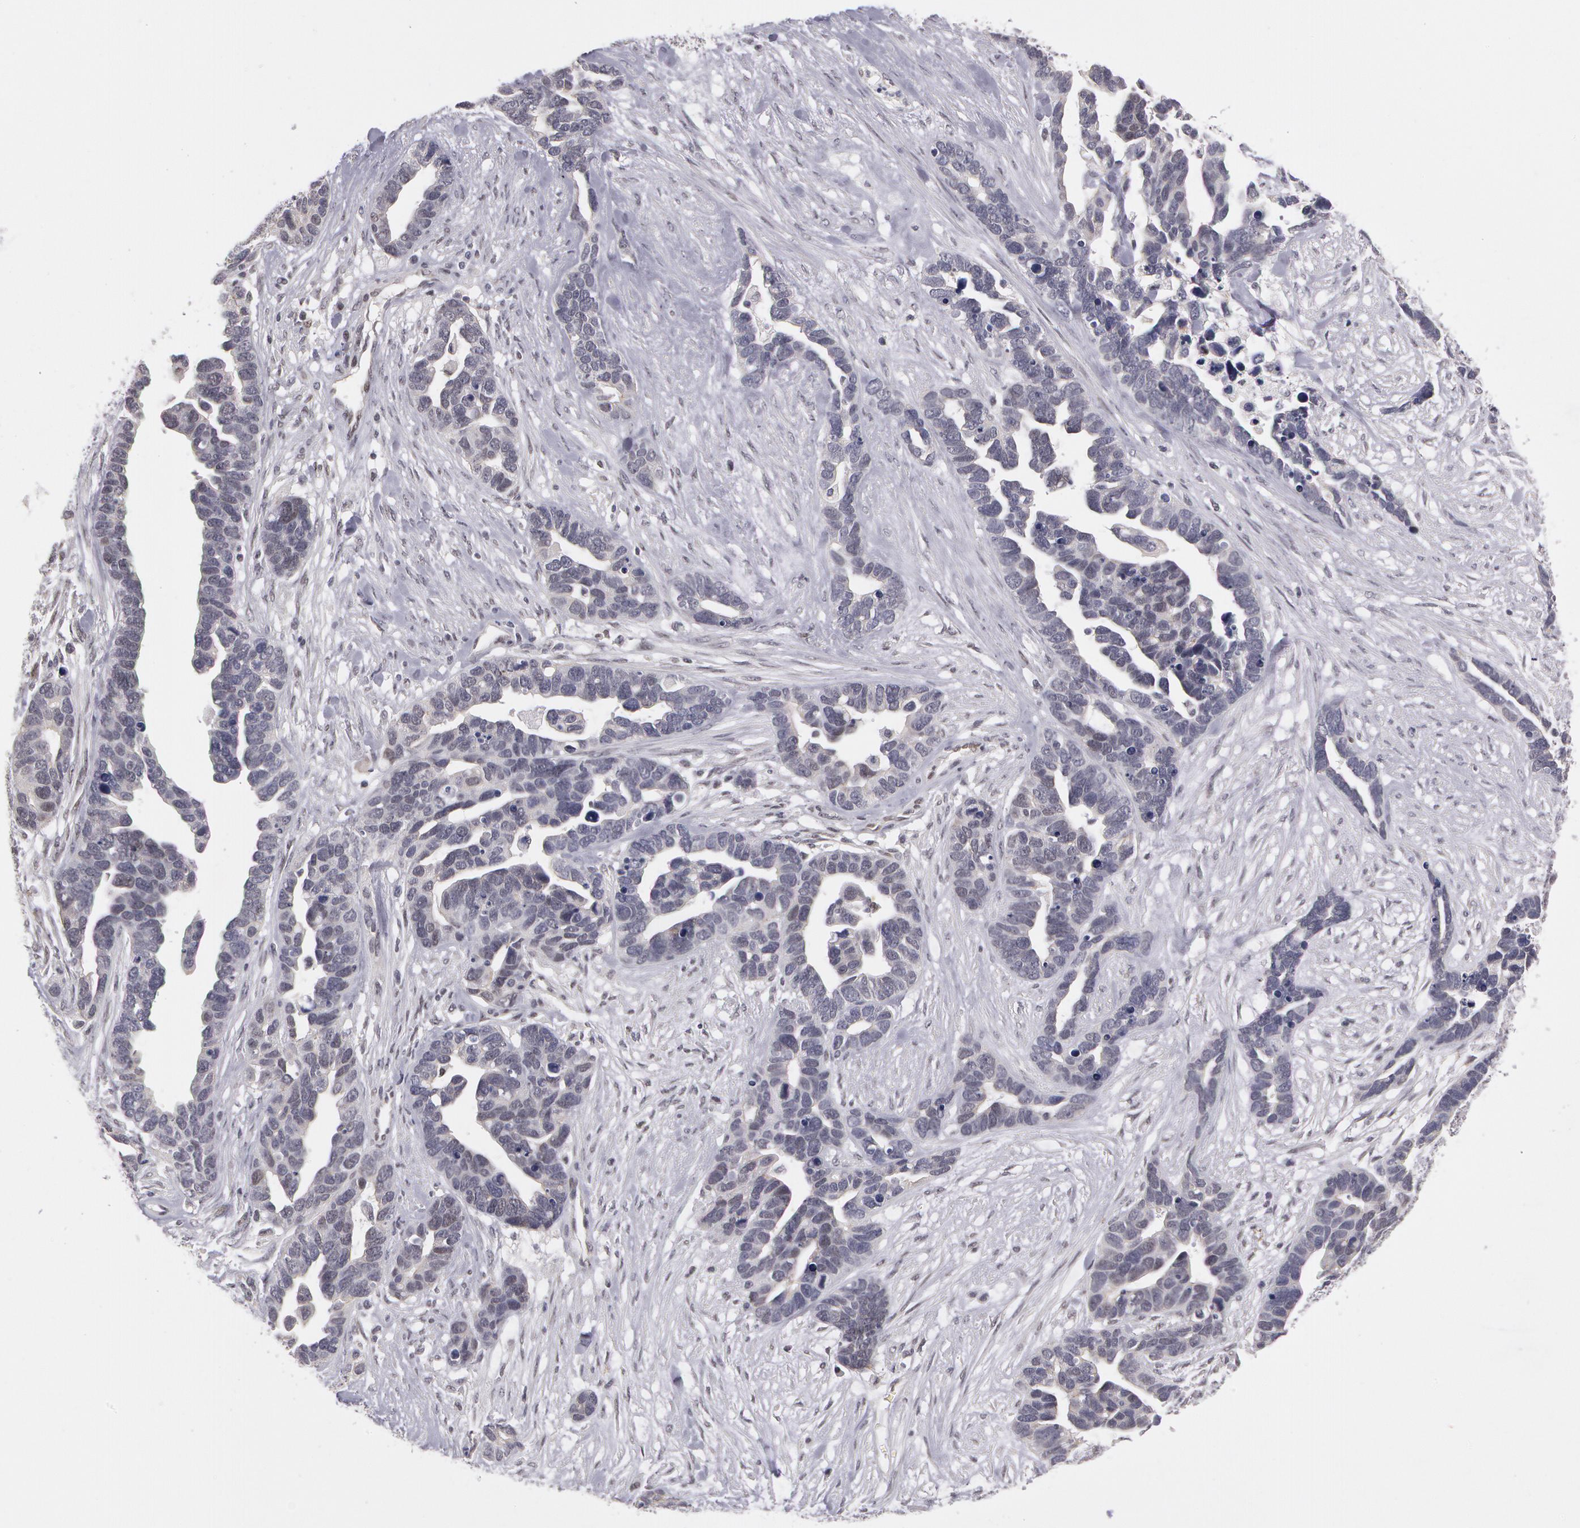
{"staining": {"intensity": "negative", "quantity": "none", "location": "none"}, "tissue": "ovarian cancer", "cell_type": "Tumor cells", "image_type": "cancer", "snomed": [{"axis": "morphology", "description": "Cystadenocarcinoma, serous, NOS"}, {"axis": "topography", "description": "Ovary"}], "caption": "Serous cystadenocarcinoma (ovarian) stained for a protein using IHC displays no staining tumor cells.", "gene": "PRICKLE1", "patient": {"sex": "female", "age": 54}}